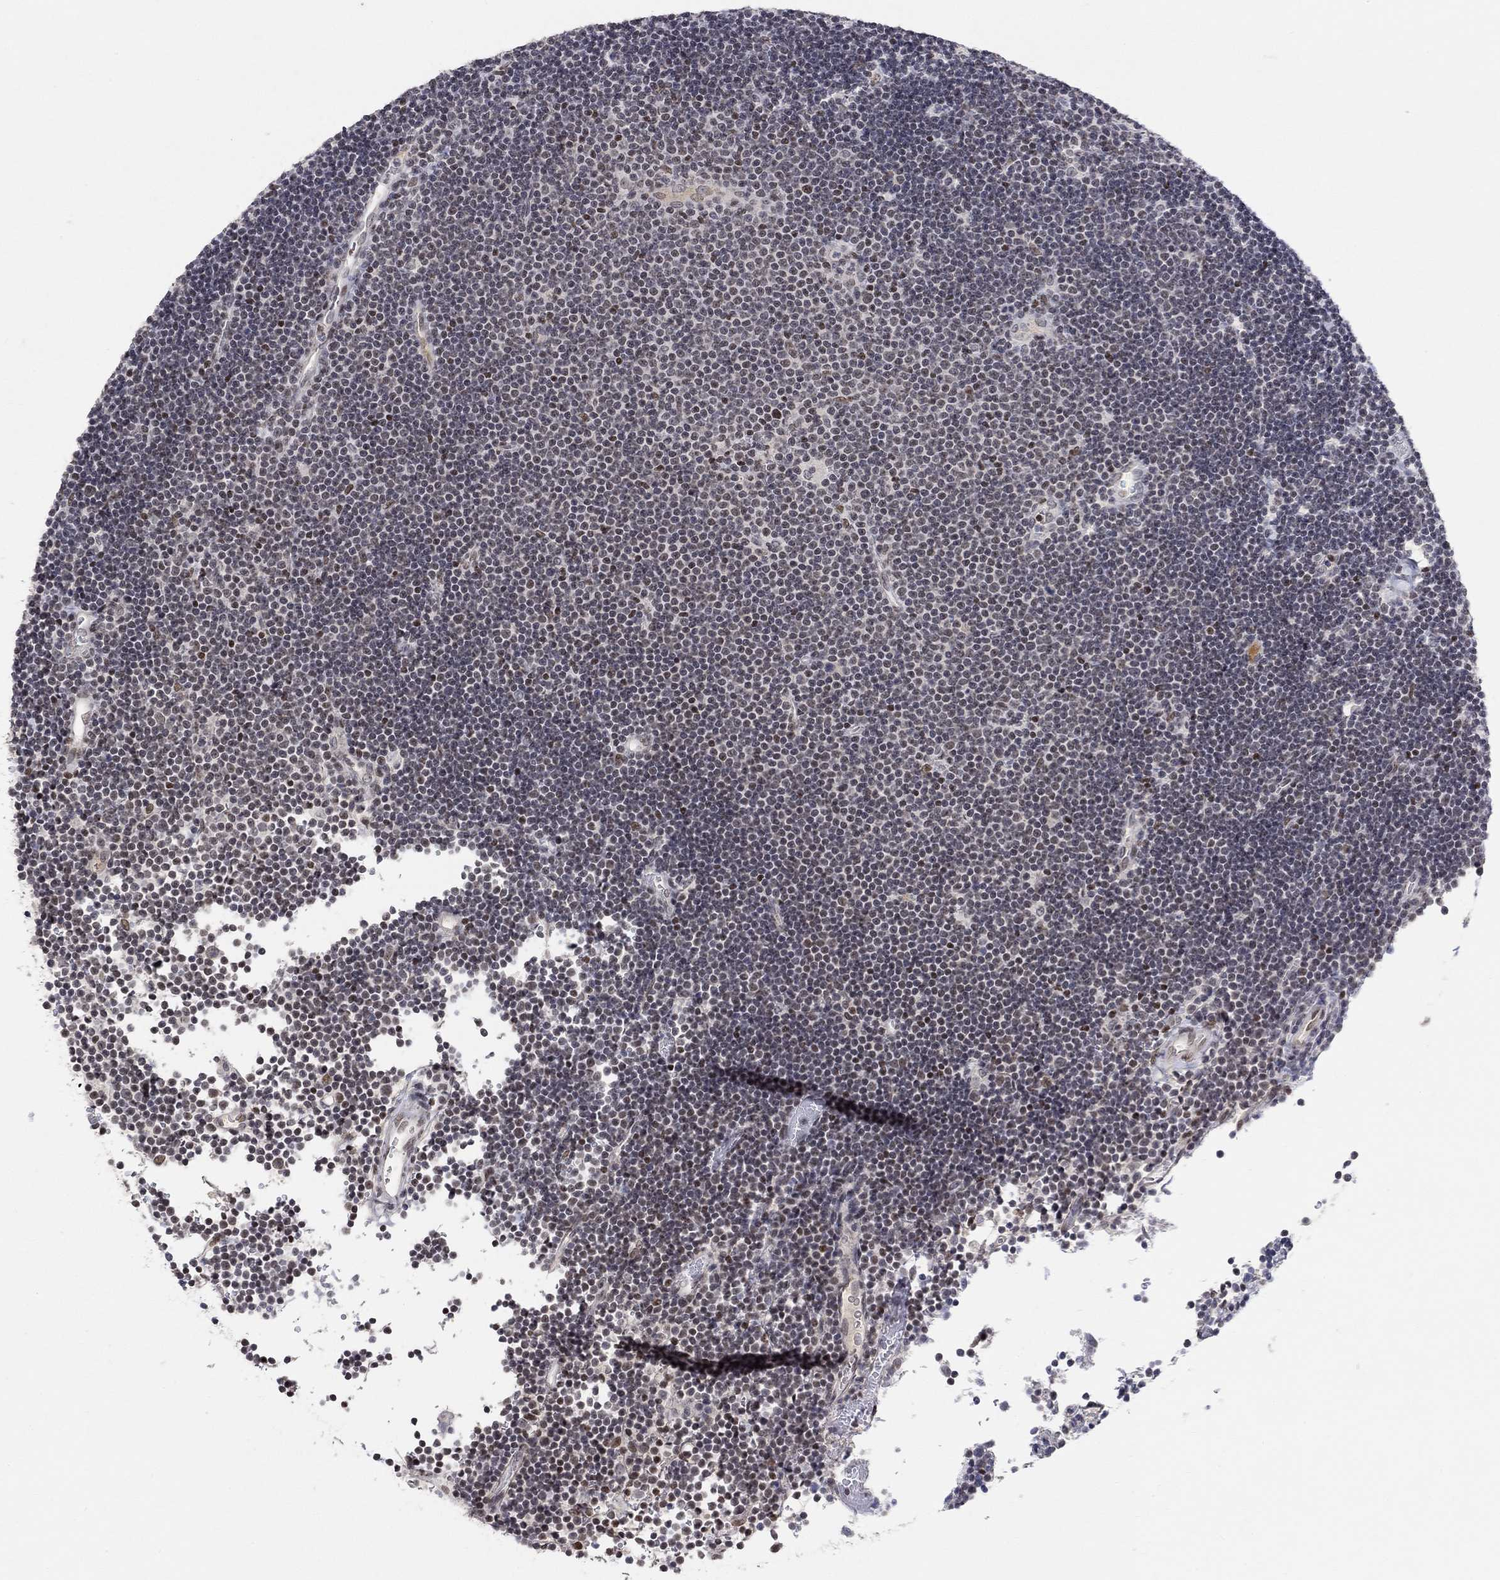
{"staining": {"intensity": "moderate", "quantity": "<25%", "location": "nuclear"}, "tissue": "lymphoma", "cell_type": "Tumor cells", "image_type": "cancer", "snomed": [{"axis": "morphology", "description": "Malignant lymphoma, non-Hodgkin's type, Low grade"}, {"axis": "topography", "description": "Brain"}], "caption": "Protein analysis of lymphoma tissue reveals moderate nuclear staining in approximately <25% of tumor cells. (Brightfield microscopy of DAB IHC at high magnification).", "gene": "KLF12", "patient": {"sex": "female", "age": 66}}